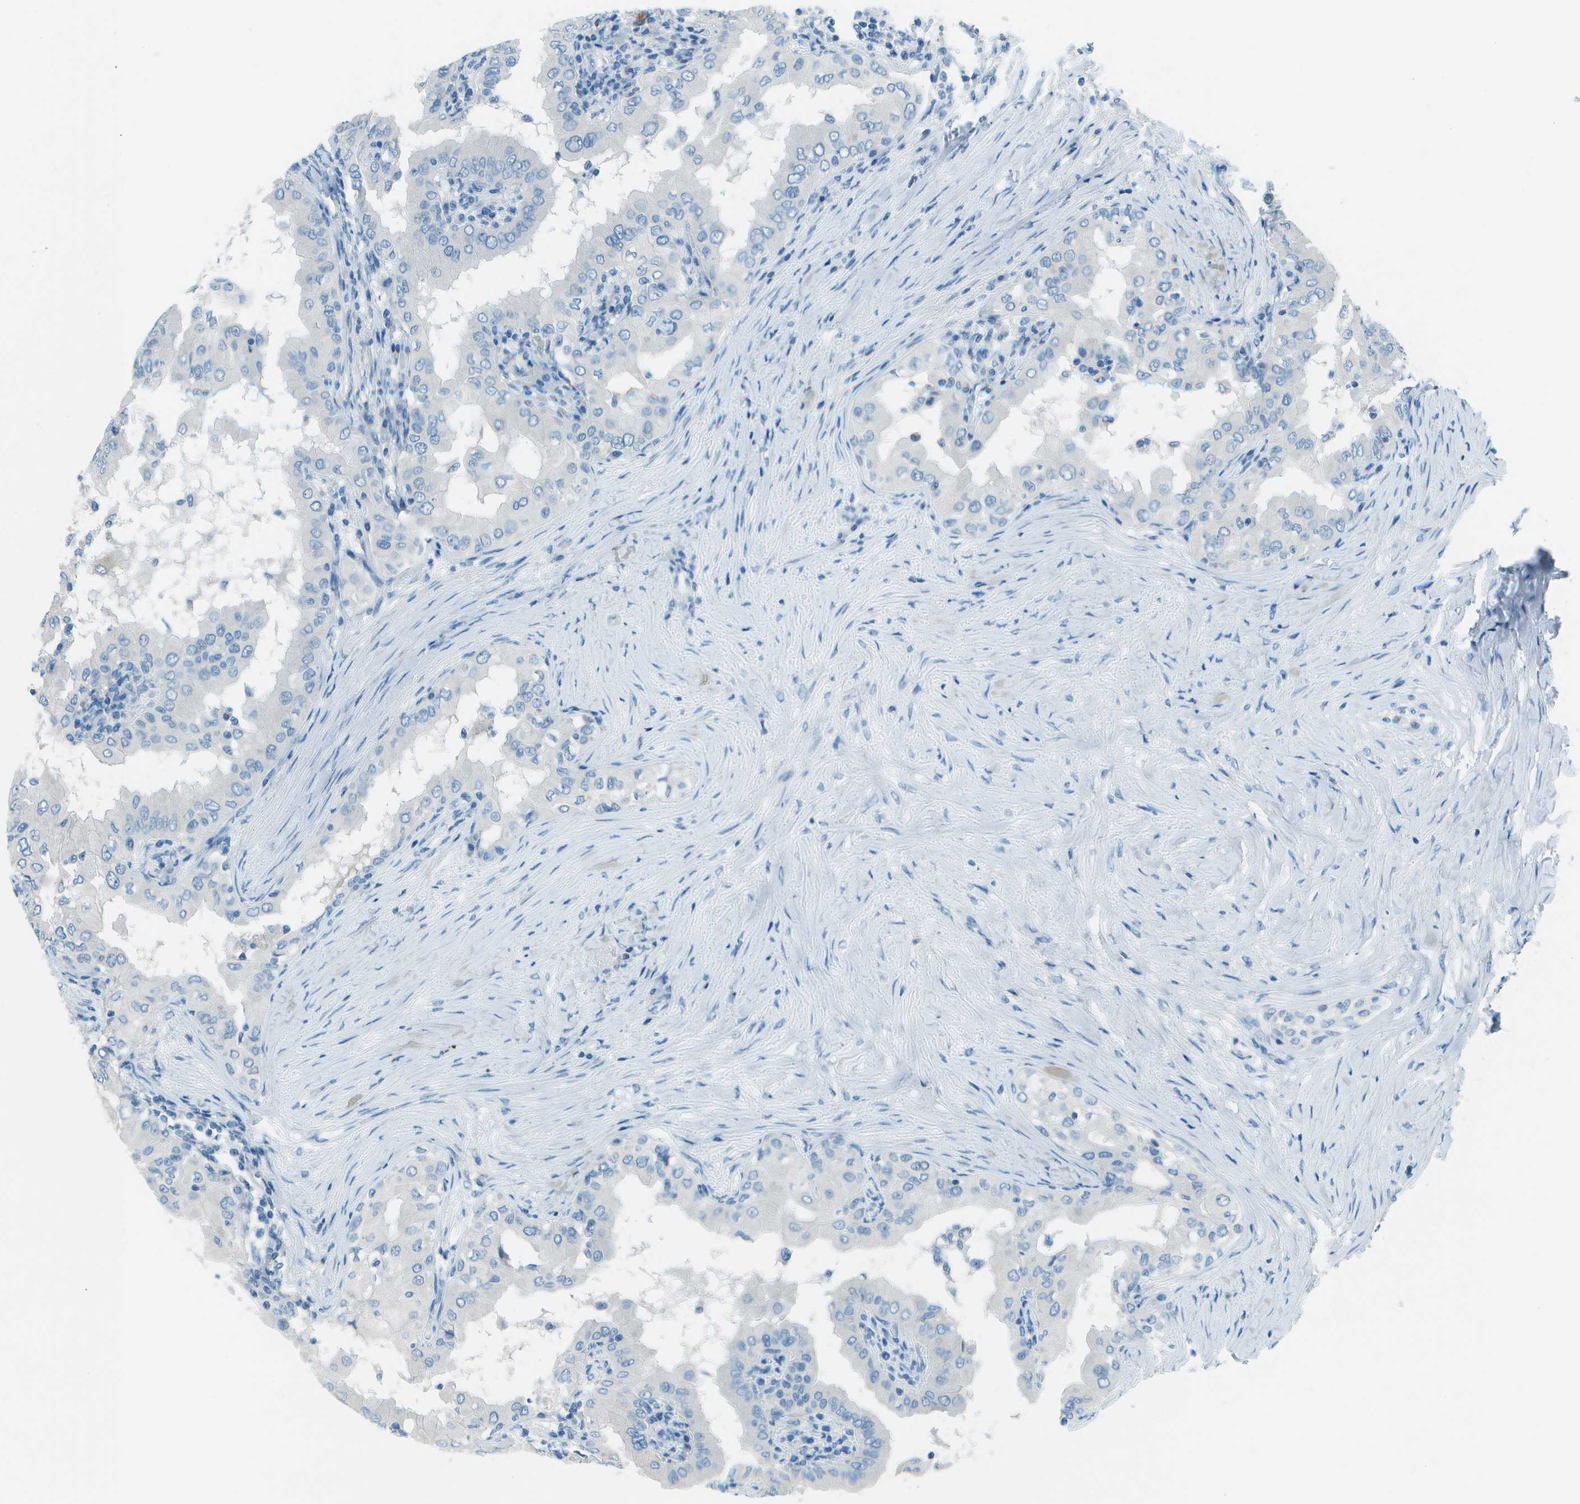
{"staining": {"intensity": "negative", "quantity": "none", "location": "none"}, "tissue": "thyroid cancer", "cell_type": "Tumor cells", "image_type": "cancer", "snomed": [{"axis": "morphology", "description": "Papillary adenocarcinoma, NOS"}, {"axis": "topography", "description": "Thyroid gland"}], "caption": "Immunohistochemistry (IHC) of thyroid cancer (papillary adenocarcinoma) shows no expression in tumor cells.", "gene": "FGF1", "patient": {"sex": "male", "age": 33}}